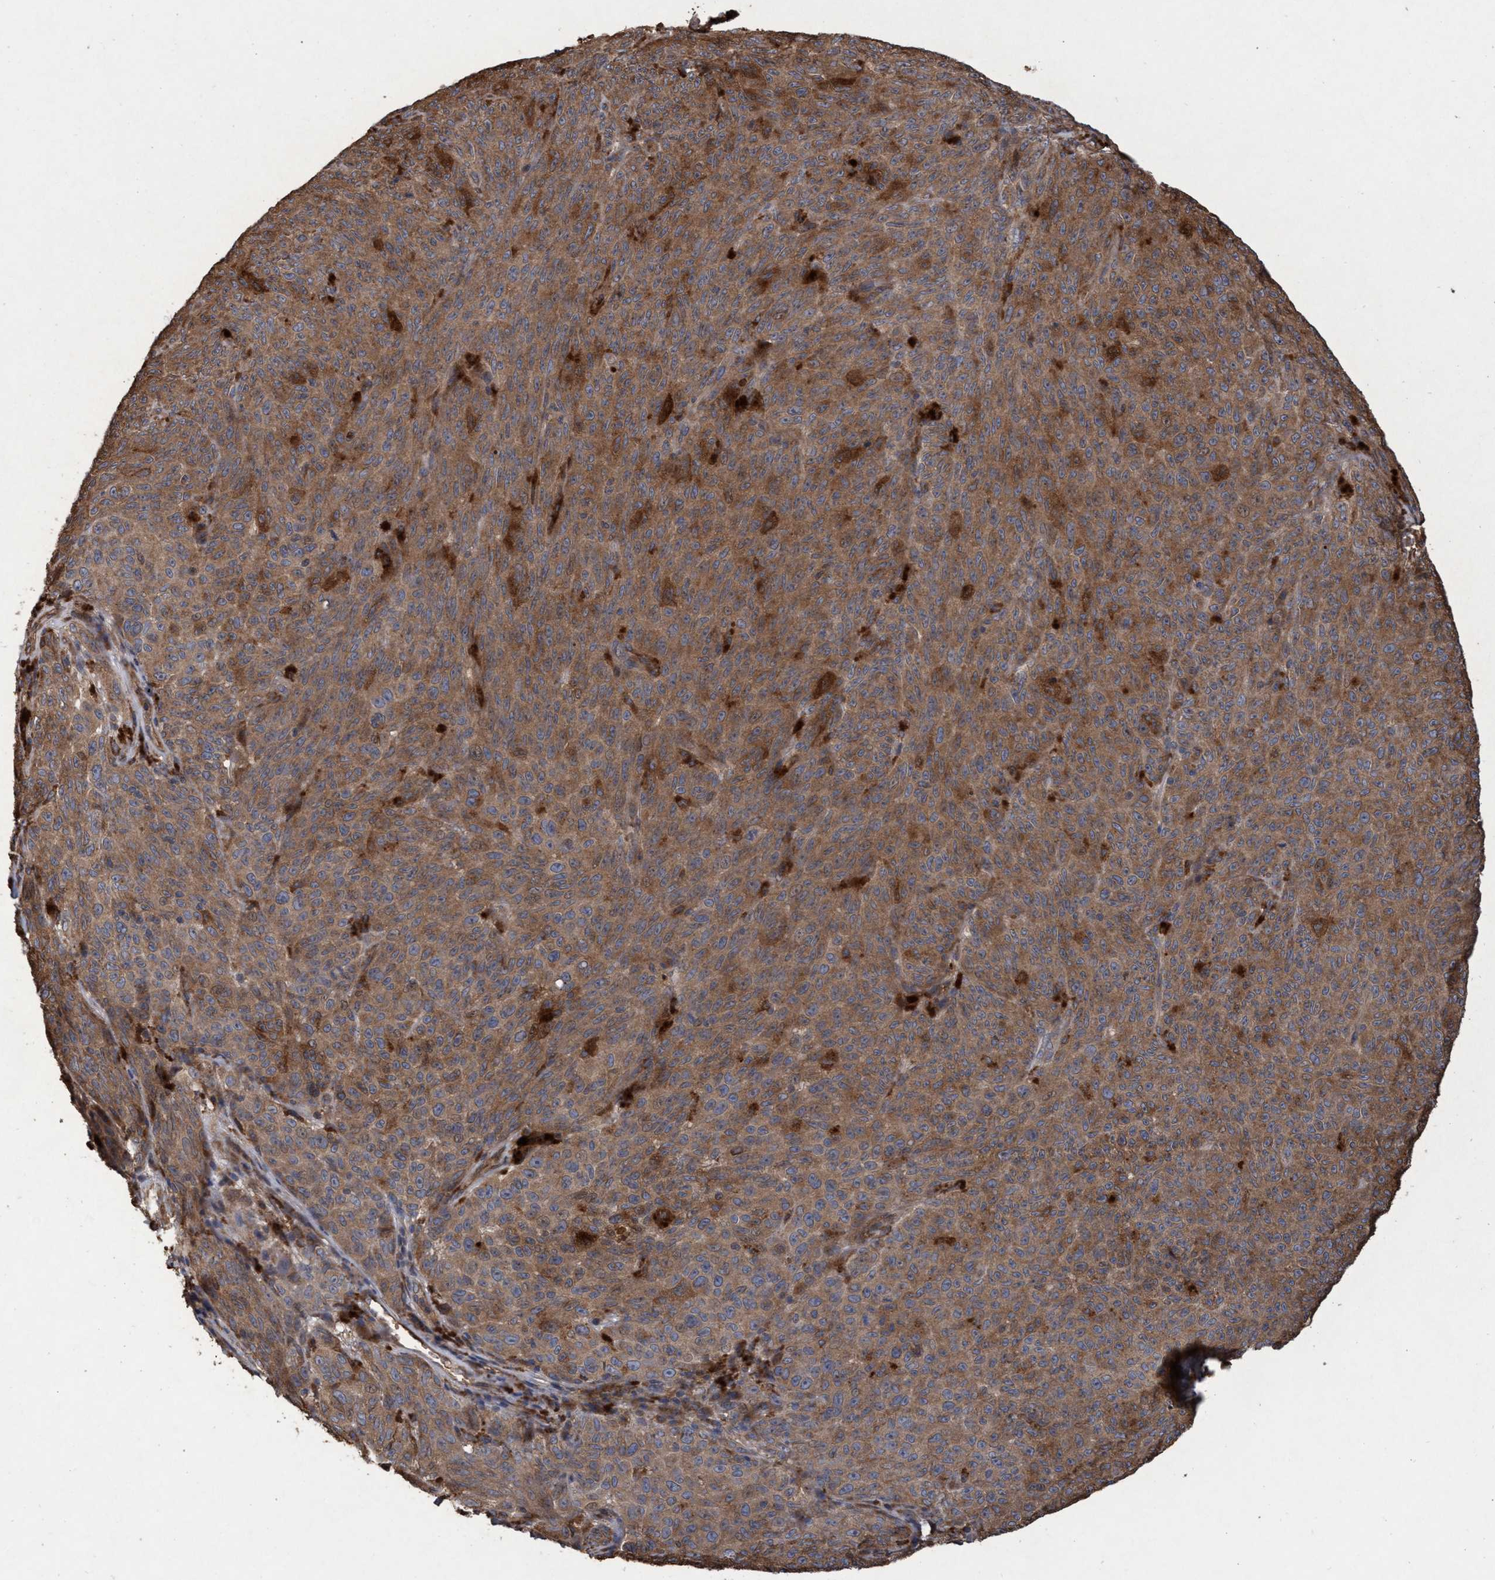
{"staining": {"intensity": "moderate", "quantity": ">75%", "location": "cytoplasmic/membranous"}, "tissue": "melanoma", "cell_type": "Tumor cells", "image_type": "cancer", "snomed": [{"axis": "morphology", "description": "Malignant melanoma, NOS"}, {"axis": "topography", "description": "Skin"}], "caption": "This is a photomicrograph of immunohistochemistry staining of malignant melanoma, which shows moderate positivity in the cytoplasmic/membranous of tumor cells.", "gene": "CHMP6", "patient": {"sex": "female", "age": 82}}